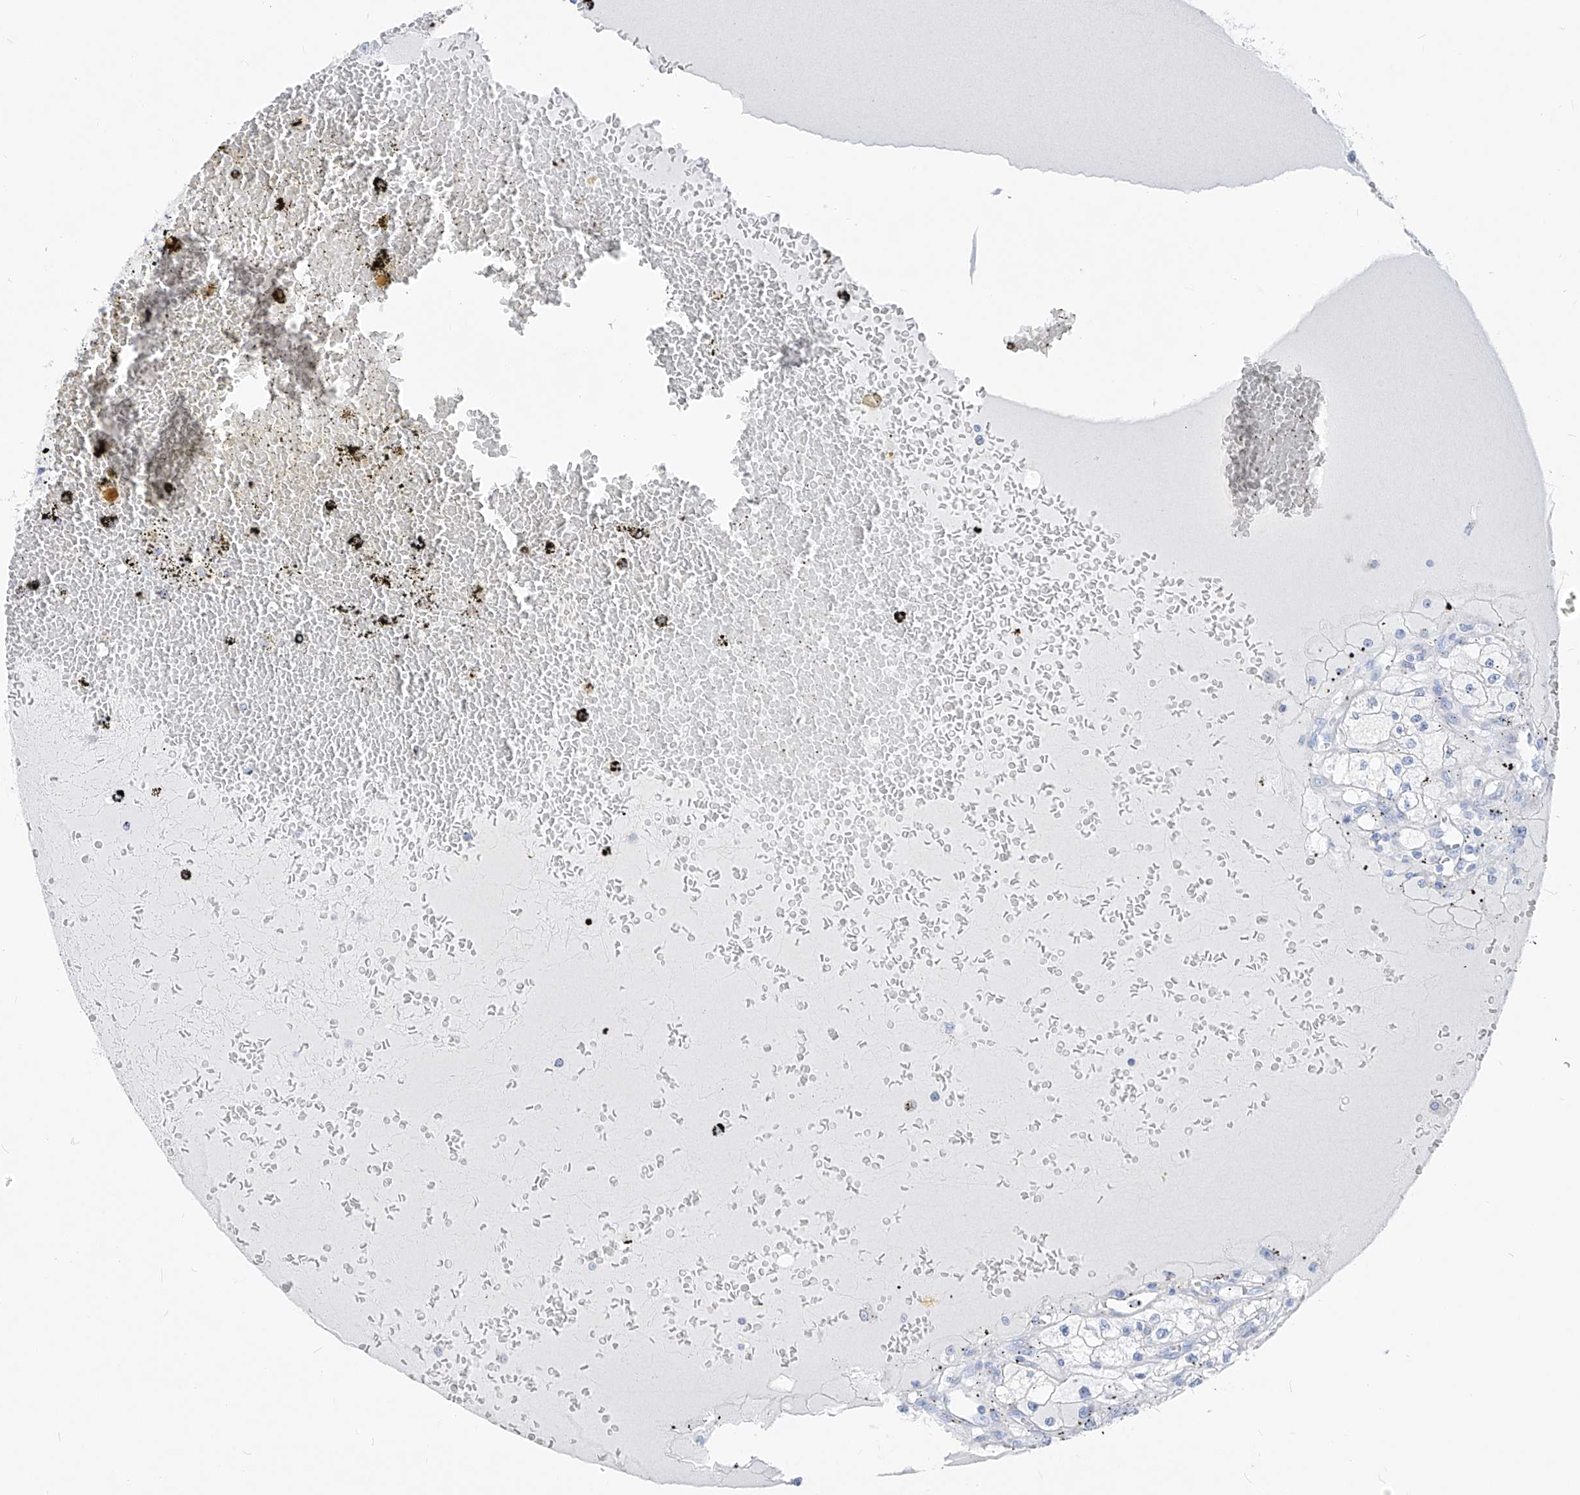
{"staining": {"intensity": "negative", "quantity": "none", "location": "none"}, "tissue": "renal cancer", "cell_type": "Tumor cells", "image_type": "cancer", "snomed": [{"axis": "morphology", "description": "Adenocarcinoma, NOS"}, {"axis": "topography", "description": "Kidney"}], "caption": "Immunohistochemistry micrograph of neoplastic tissue: human renal cancer stained with DAB displays no significant protein positivity in tumor cells. The staining was performed using DAB to visualize the protein expression in brown, while the nuclei were stained in blue with hematoxylin (Magnification: 20x).", "gene": "UFL1", "patient": {"sex": "male", "age": 56}}